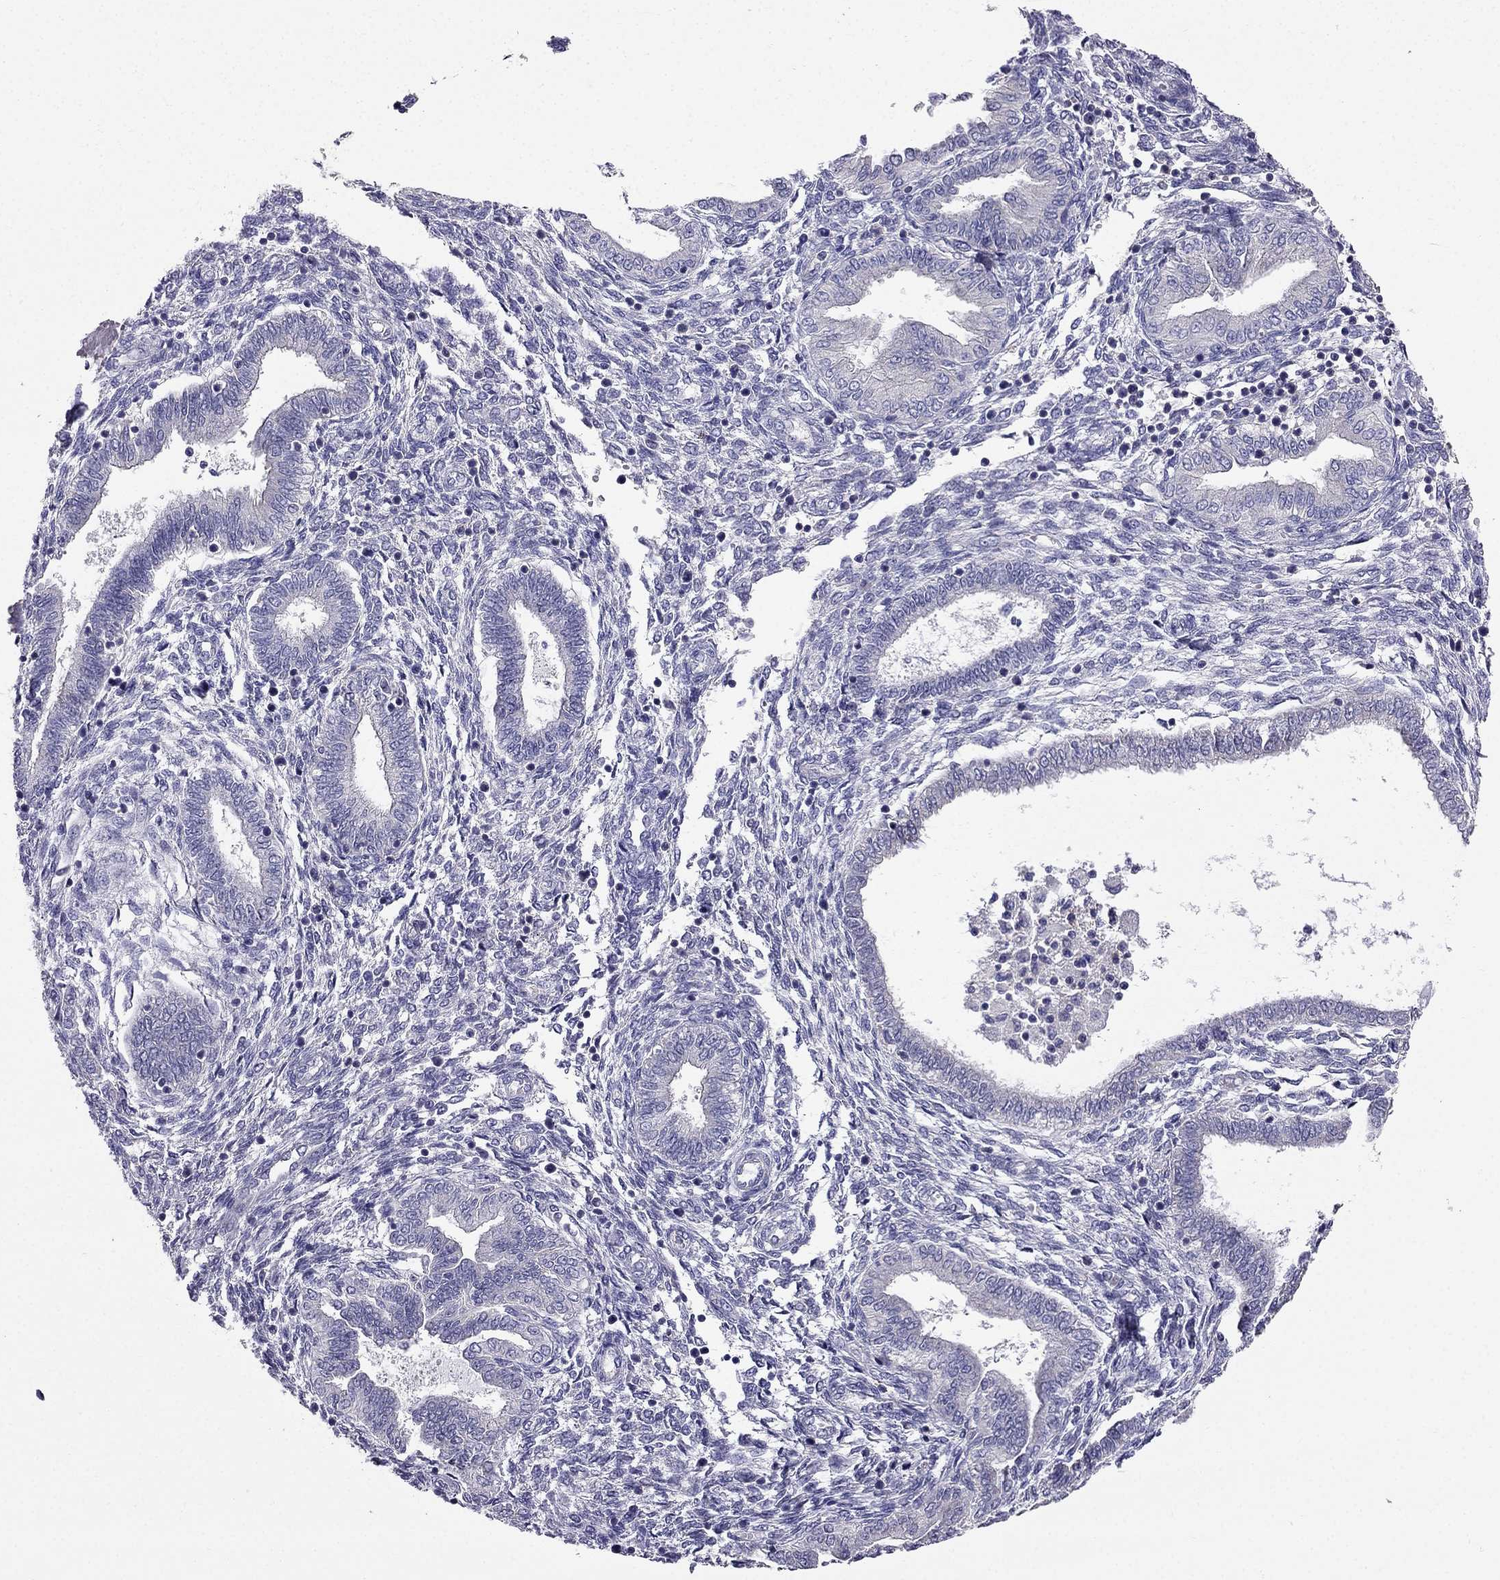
{"staining": {"intensity": "negative", "quantity": "none", "location": "none"}, "tissue": "endometrium", "cell_type": "Cells in endometrial stroma", "image_type": "normal", "snomed": [{"axis": "morphology", "description": "Normal tissue, NOS"}, {"axis": "topography", "description": "Endometrium"}], "caption": "Protein analysis of normal endometrium exhibits no significant expression in cells in endometrial stroma. (DAB IHC with hematoxylin counter stain).", "gene": "AS3MT", "patient": {"sex": "female", "age": 42}}